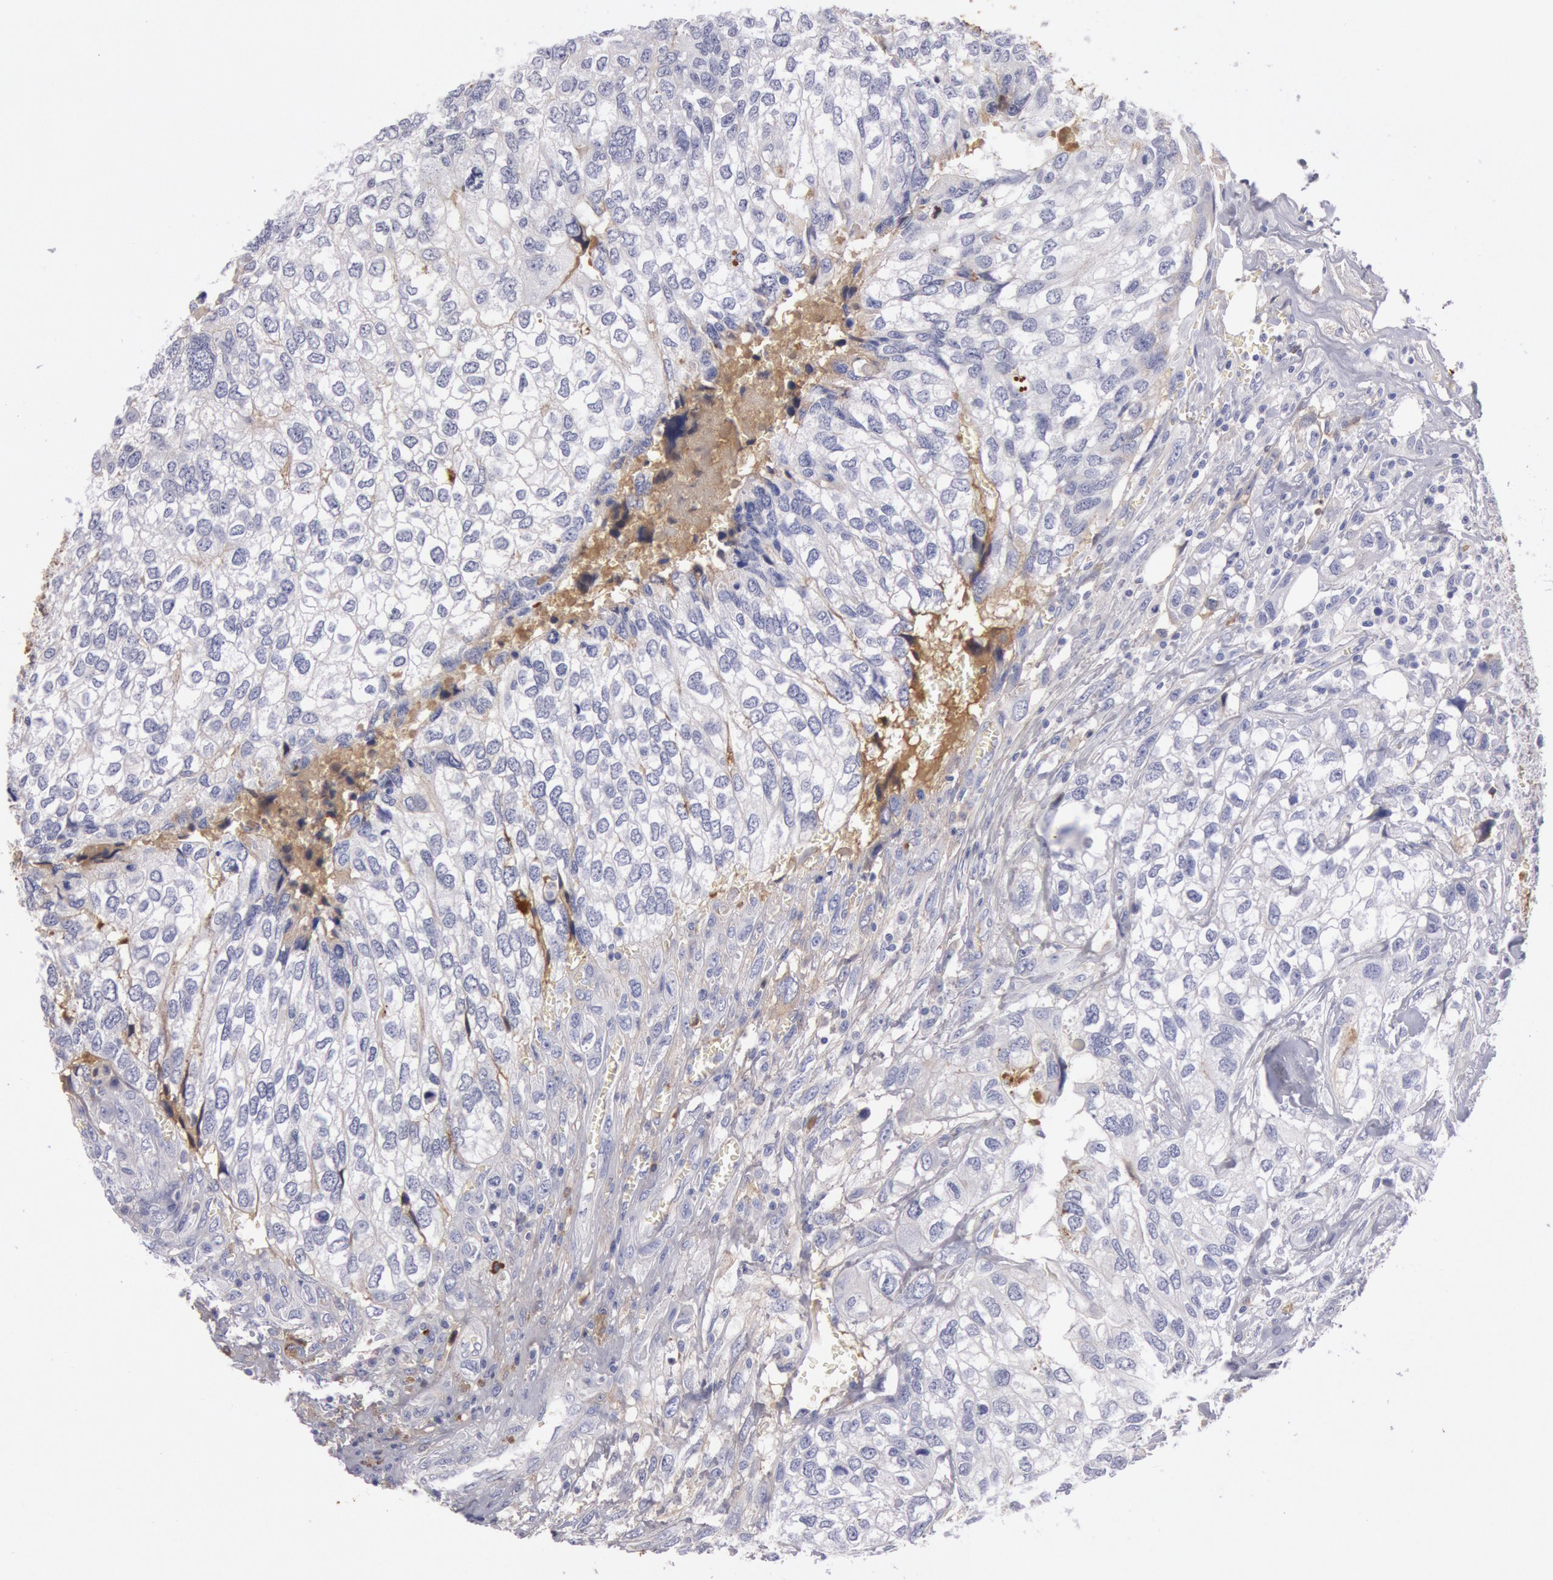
{"staining": {"intensity": "negative", "quantity": "none", "location": "none"}, "tissue": "breast cancer", "cell_type": "Tumor cells", "image_type": "cancer", "snomed": [{"axis": "morphology", "description": "Neoplasm, malignant, NOS"}, {"axis": "topography", "description": "Breast"}], "caption": "IHC image of human neoplasm (malignant) (breast) stained for a protein (brown), which shows no staining in tumor cells.", "gene": "IGHA1", "patient": {"sex": "female", "age": 50}}